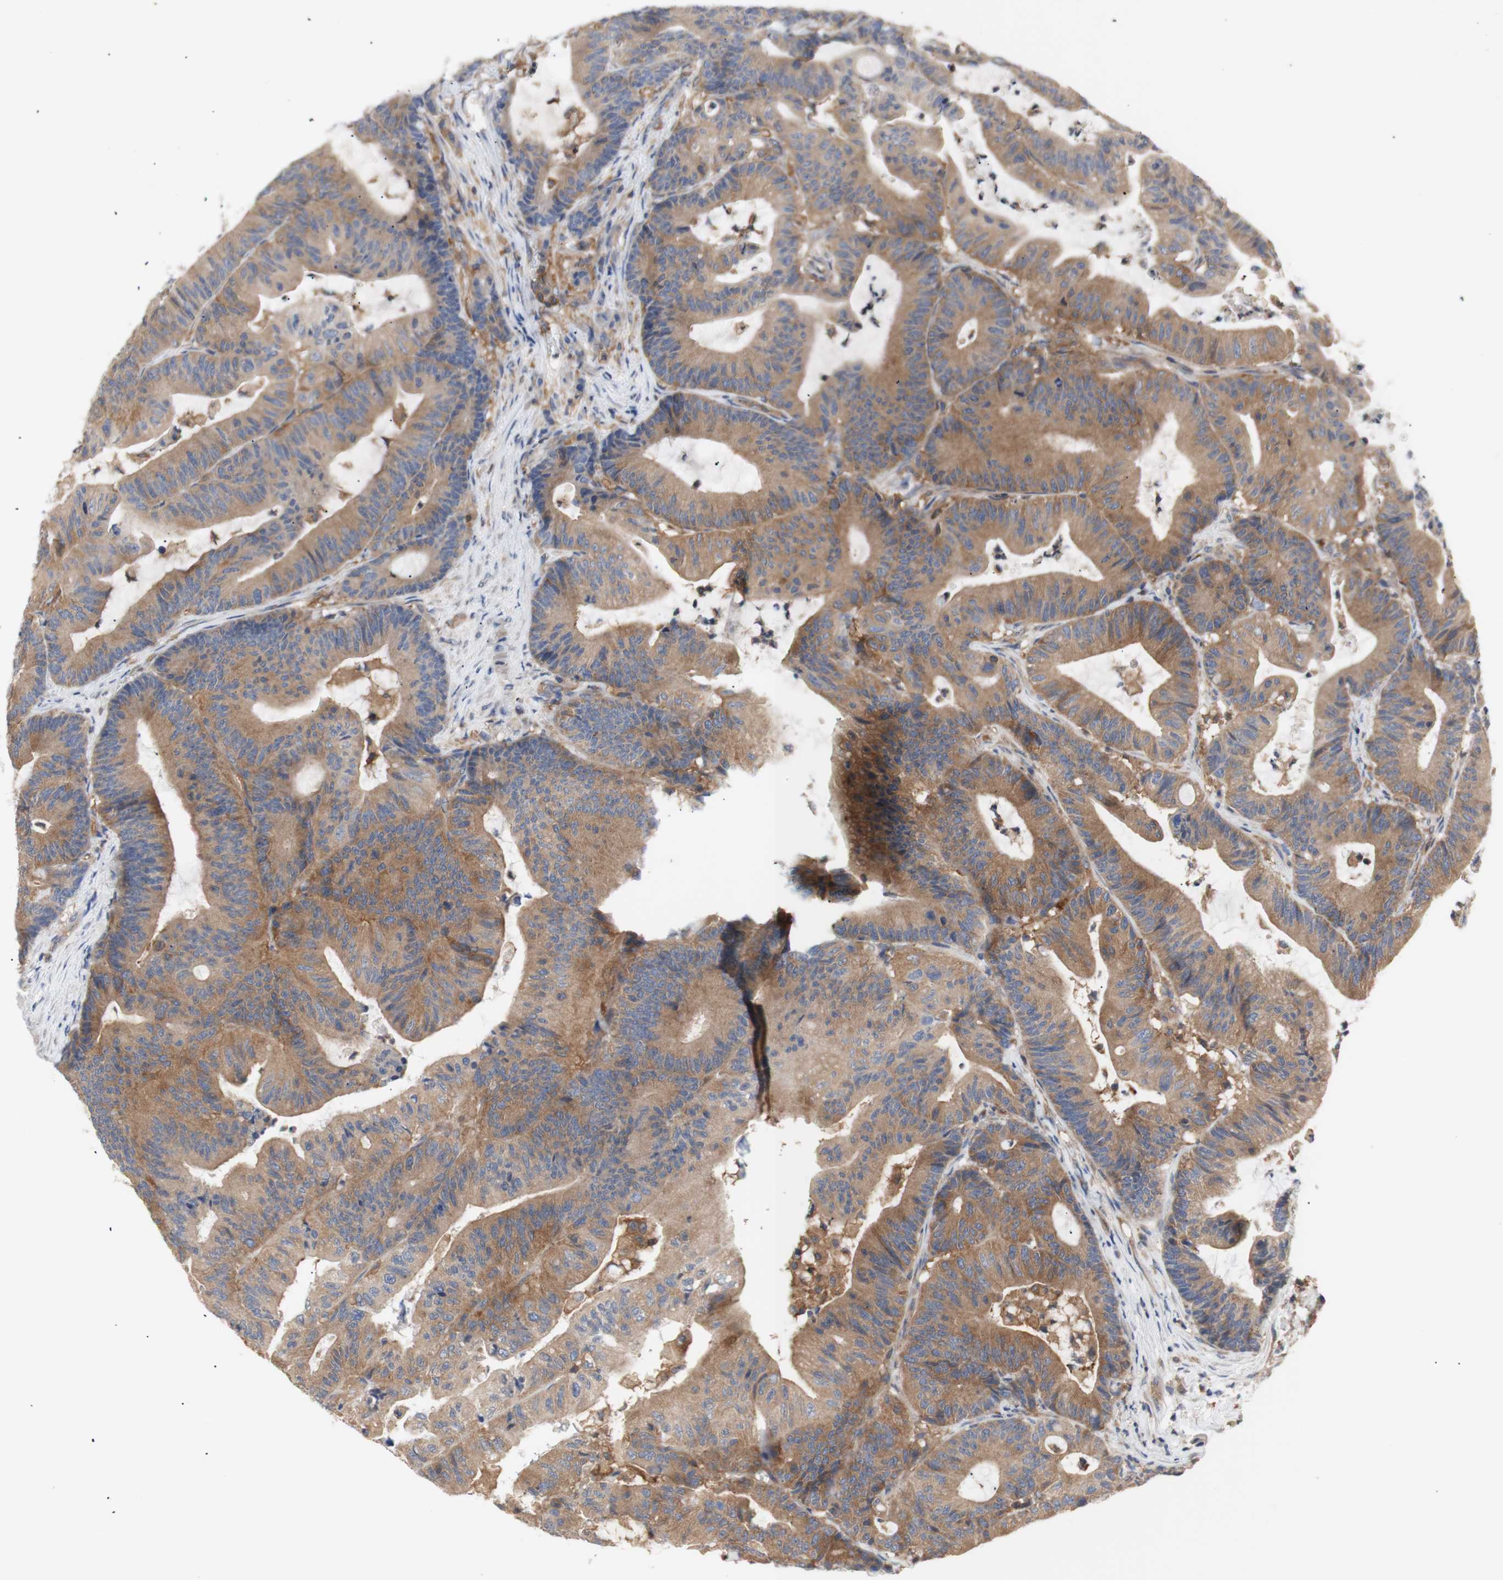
{"staining": {"intensity": "moderate", "quantity": ">75%", "location": "cytoplasmic/membranous"}, "tissue": "colorectal cancer", "cell_type": "Tumor cells", "image_type": "cancer", "snomed": [{"axis": "morphology", "description": "Adenocarcinoma, NOS"}, {"axis": "topography", "description": "Colon"}], "caption": "Colorectal cancer was stained to show a protein in brown. There is medium levels of moderate cytoplasmic/membranous positivity in approximately >75% of tumor cells. Nuclei are stained in blue.", "gene": "IKBKG", "patient": {"sex": "female", "age": 84}}